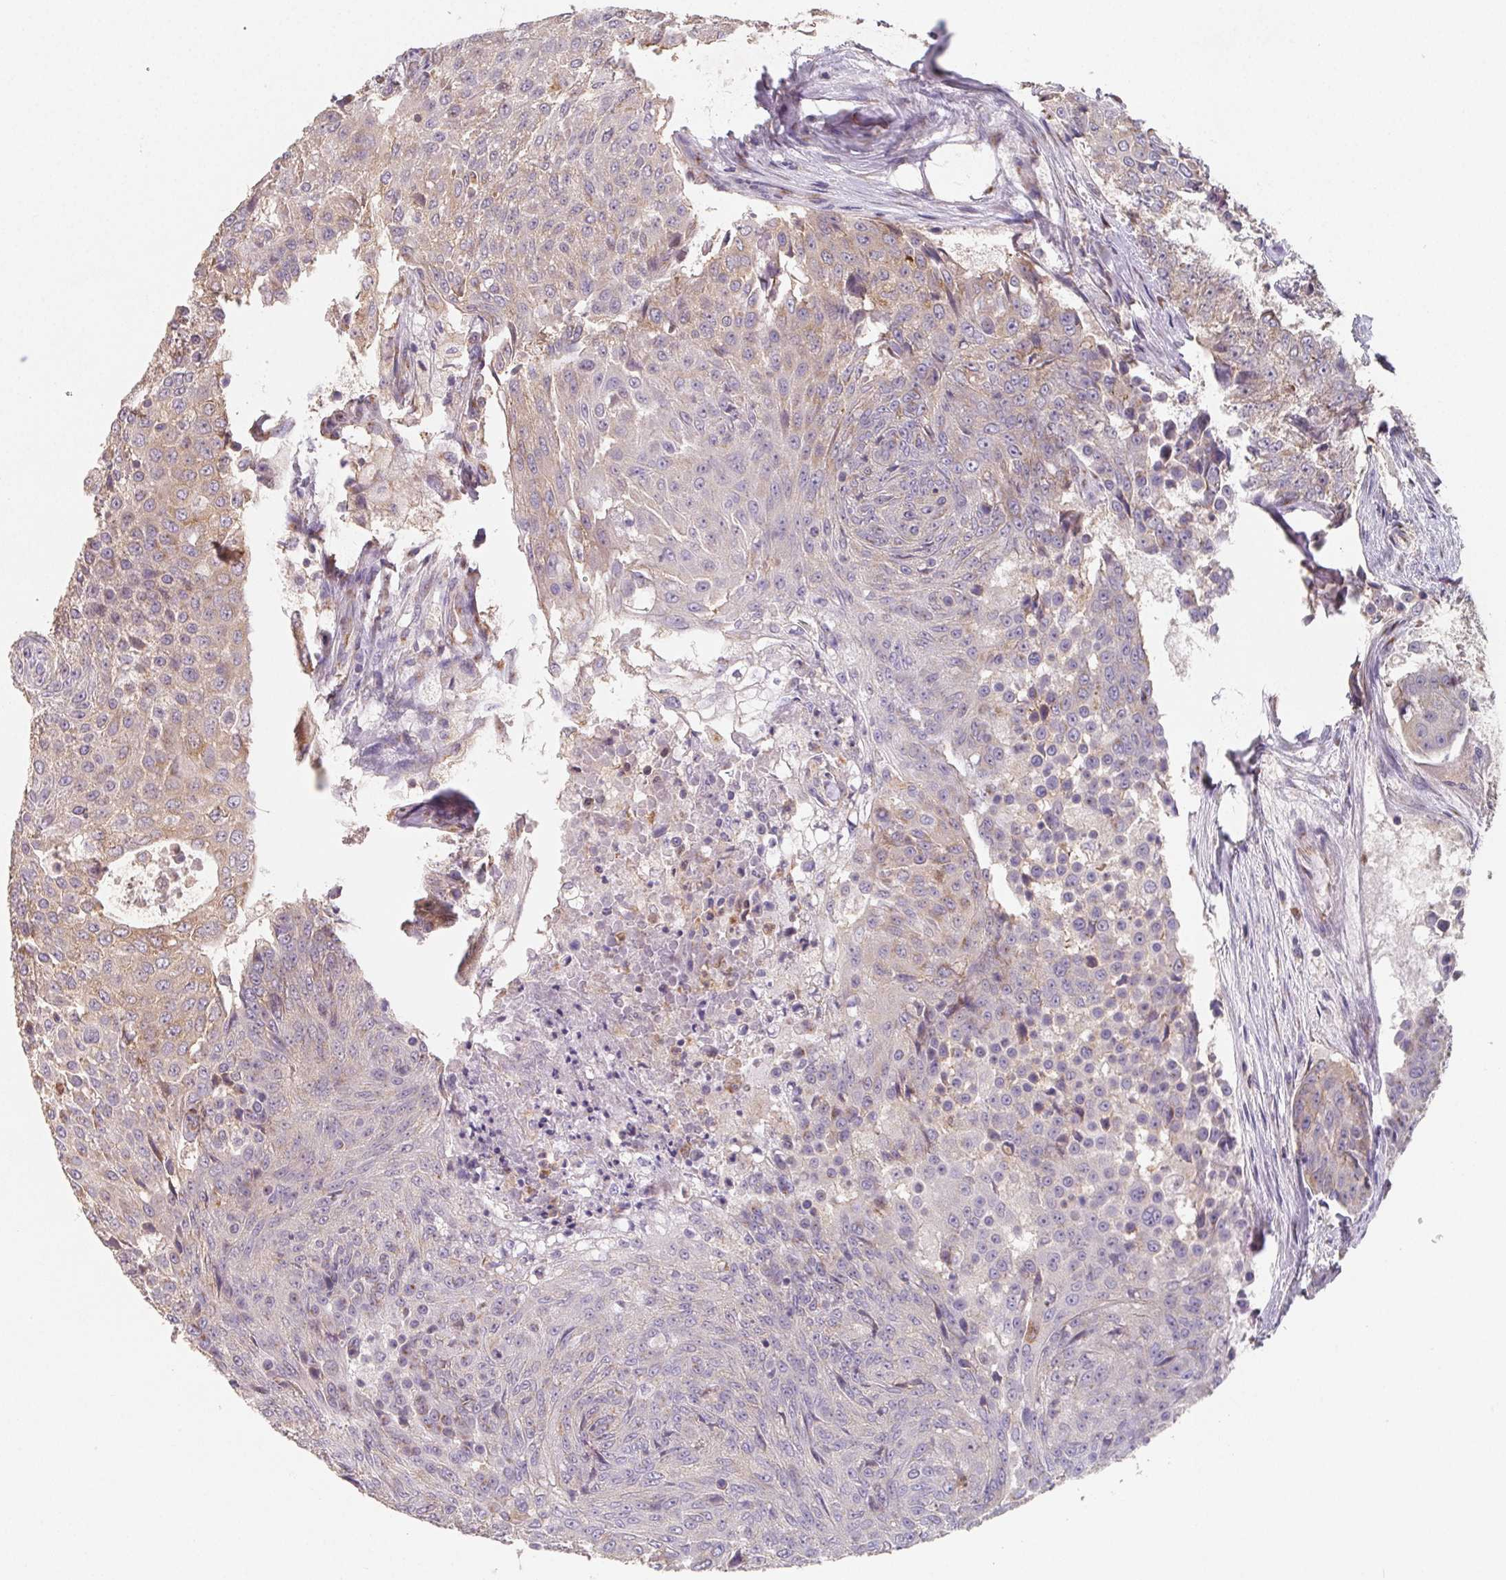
{"staining": {"intensity": "weak", "quantity": "25%-75%", "location": "cytoplasmic/membranous"}, "tissue": "urothelial cancer", "cell_type": "Tumor cells", "image_type": "cancer", "snomed": [{"axis": "morphology", "description": "Urothelial carcinoma, High grade"}, {"axis": "topography", "description": "Urinary bladder"}], "caption": "Protein staining demonstrates weak cytoplasmic/membranous positivity in approximately 25%-75% of tumor cells in urothelial cancer.", "gene": "AP1S1", "patient": {"sex": "female", "age": 63}}